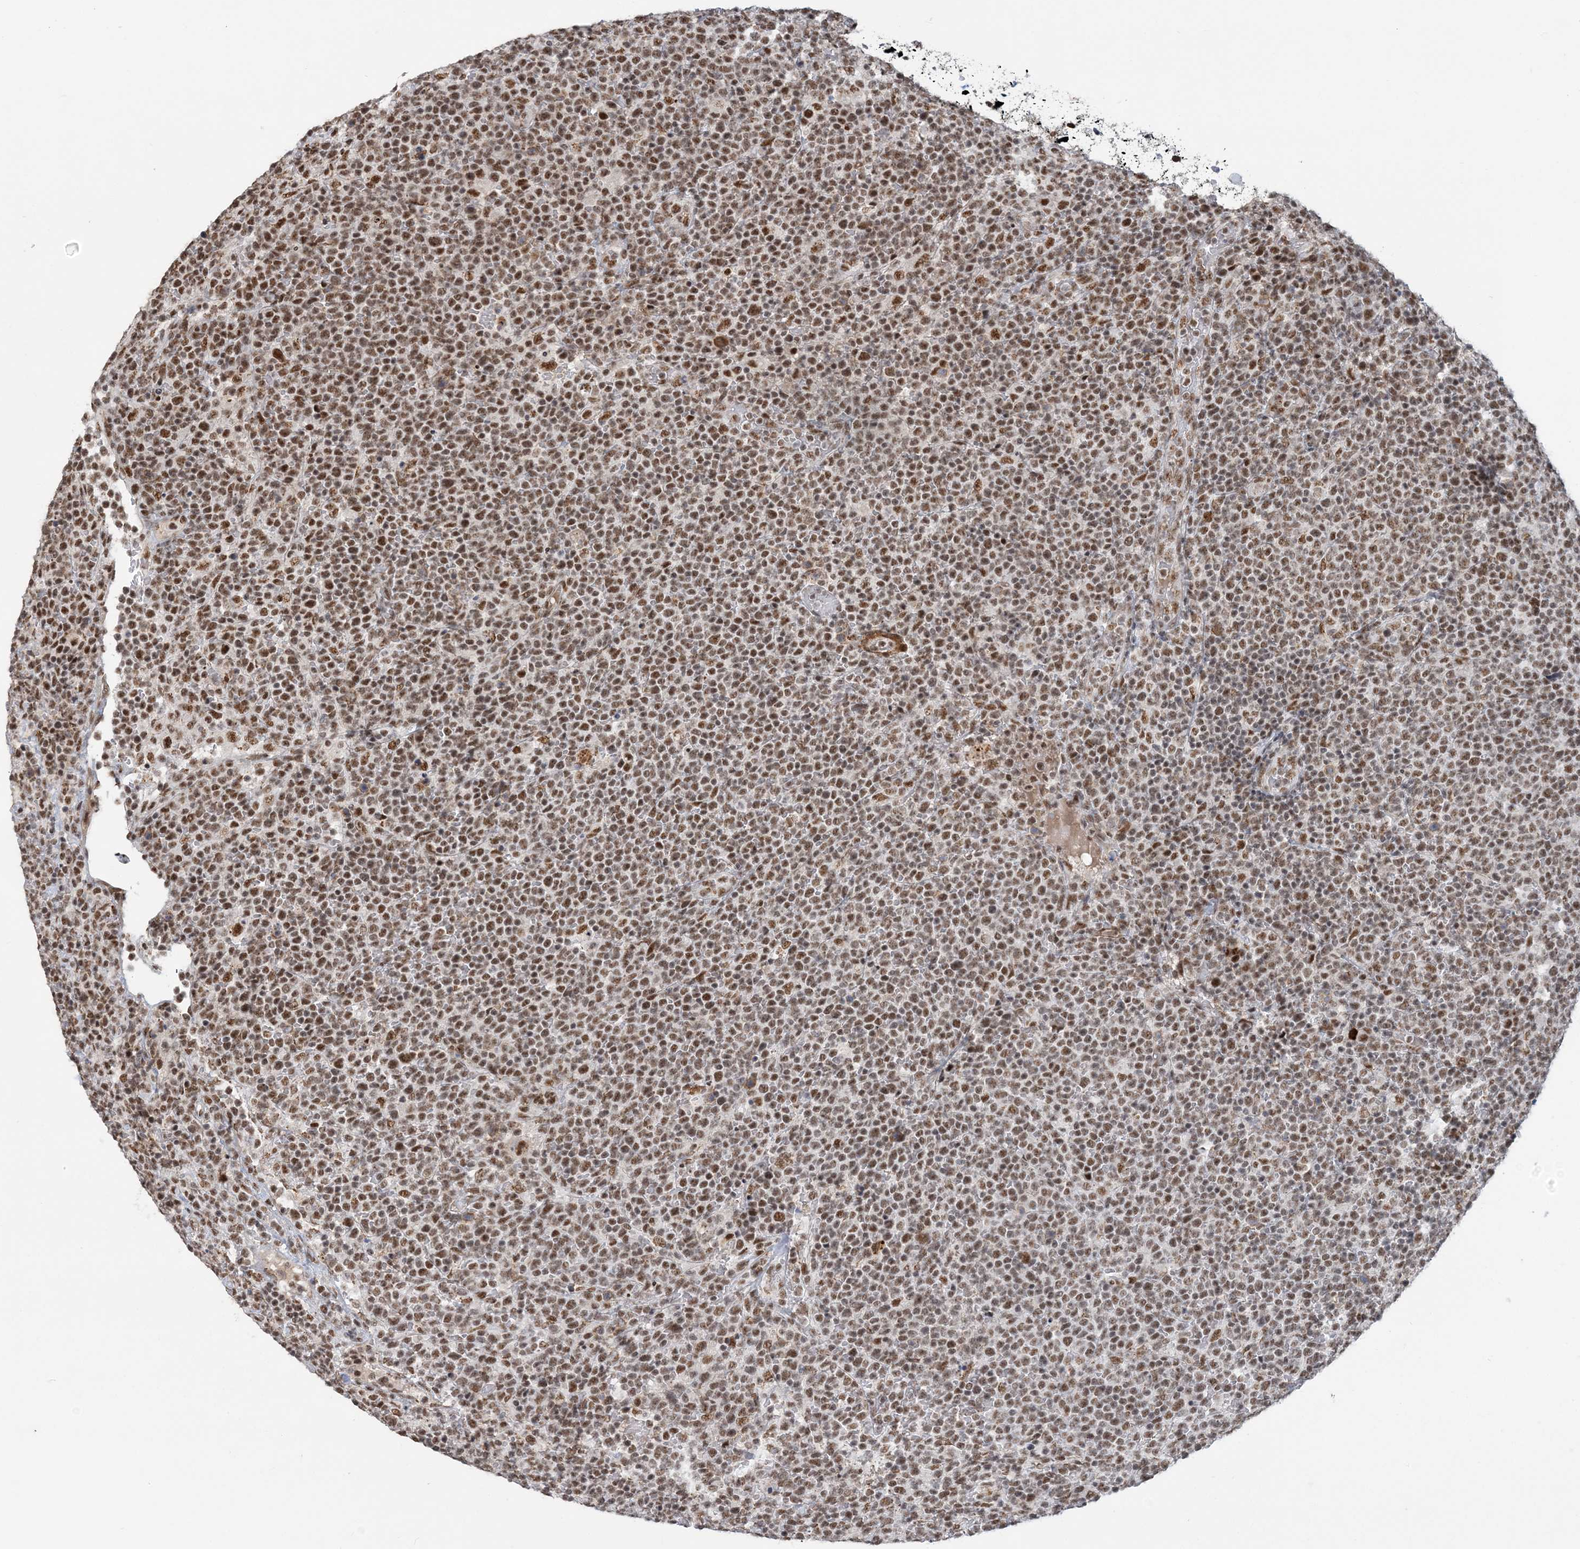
{"staining": {"intensity": "moderate", "quantity": ">75%", "location": "nuclear"}, "tissue": "lymphoma", "cell_type": "Tumor cells", "image_type": "cancer", "snomed": [{"axis": "morphology", "description": "Malignant lymphoma, non-Hodgkin's type, High grade"}, {"axis": "topography", "description": "Lymph node"}], "caption": "Moderate nuclear protein positivity is appreciated in about >75% of tumor cells in malignant lymphoma, non-Hodgkin's type (high-grade).", "gene": "PLRG1", "patient": {"sex": "male", "age": 61}}